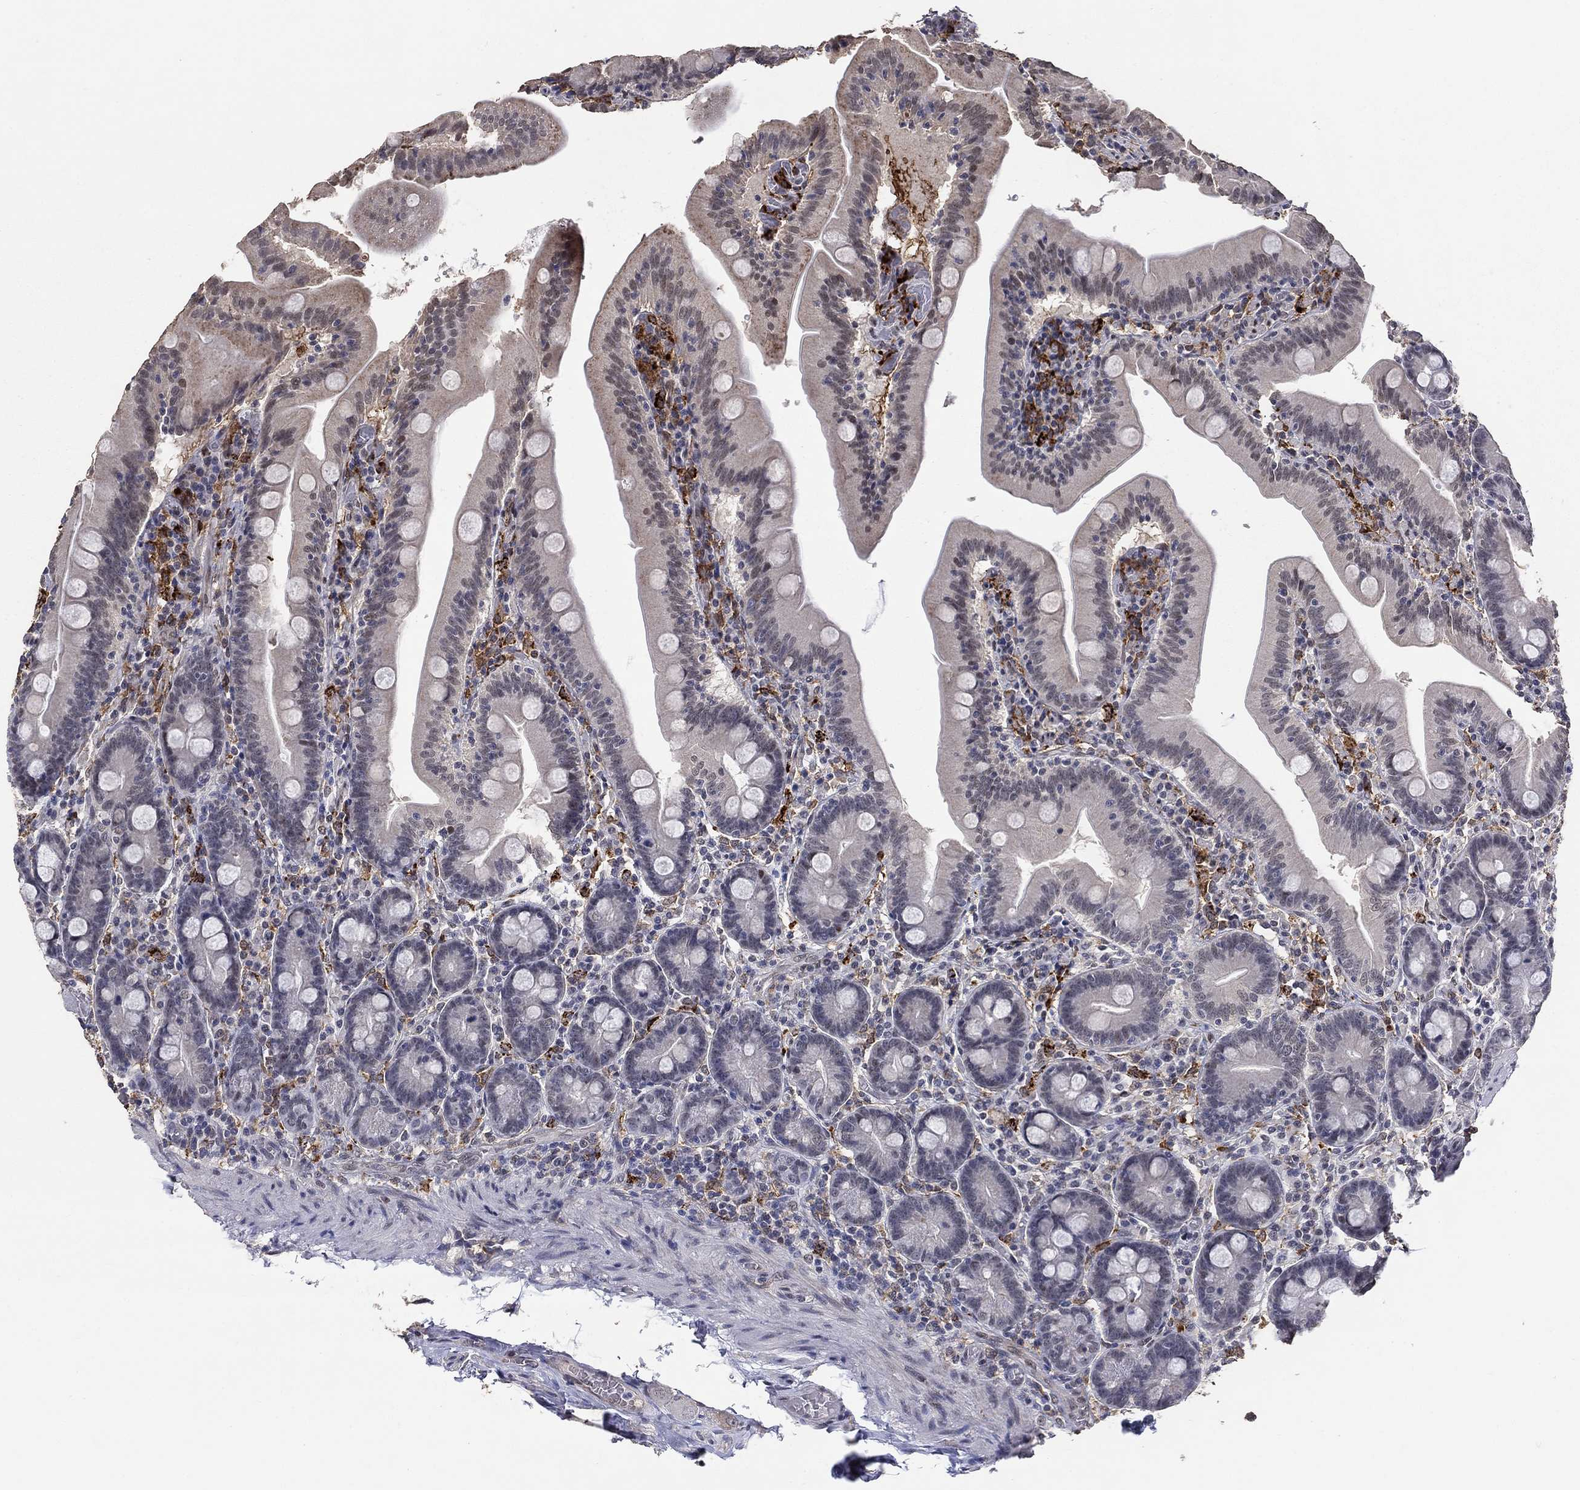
{"staining": {"intensity": "weak", "quantity": "<25%", "location": "cytoplasmic/membranous,nuclear"}, "tissue": "small intestine", "cell_type": "Glandular cells", "image_type": "normal", "snomed": [{"axis": "morphology", "description": "Normal tissue, NOS"}, {"axis": "topography", "description": "Small intestine"}], "caption": "Glandular cells show no significant positivity in unremarkable small intestine.", "gene": "GRIA3", "patient": {"sex": "male", "age": 37}}